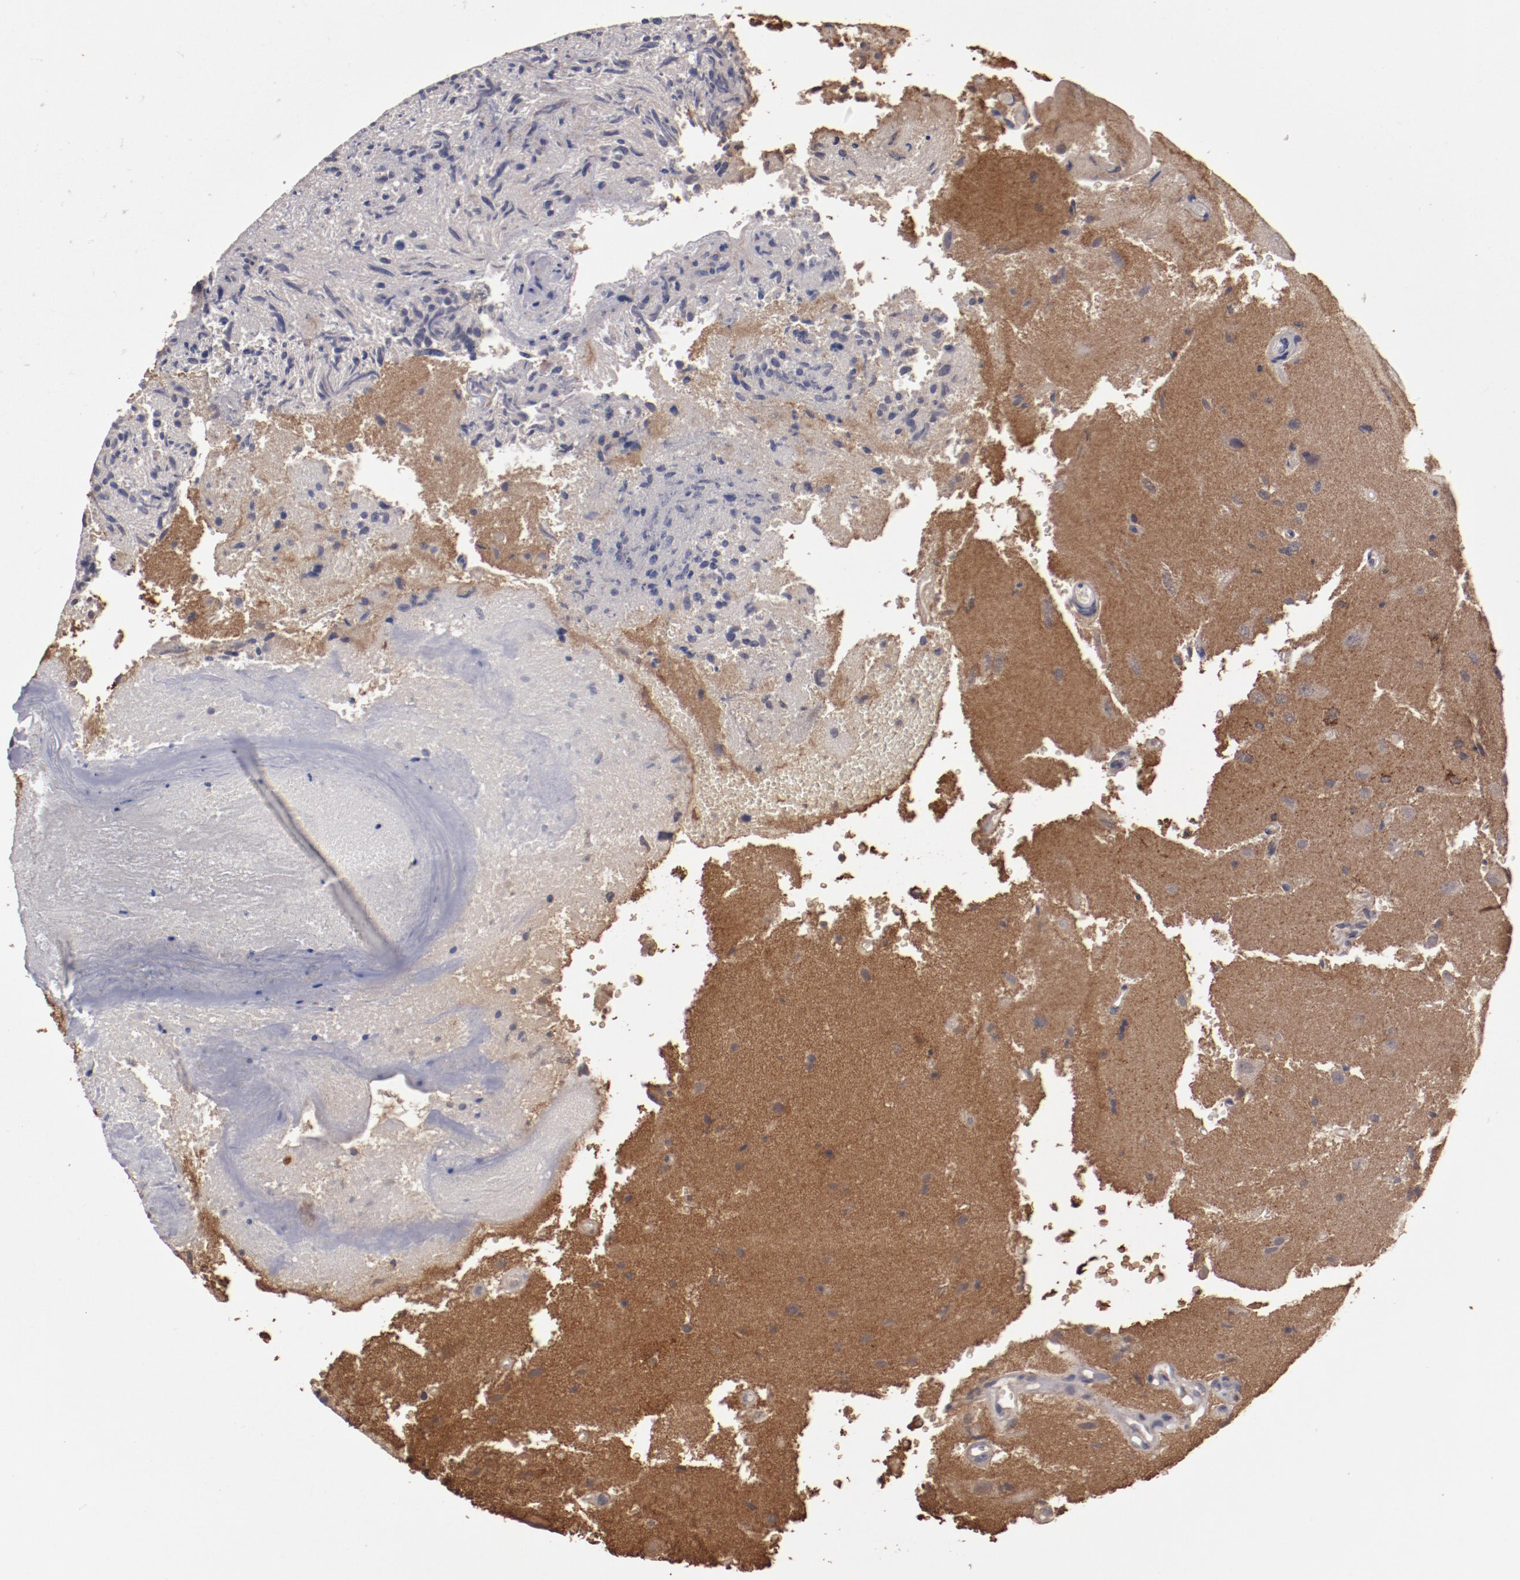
{"staining": {"intensity": "strong", "quantity": ">75%", "location": "cytoplasmic/membranous"}, "tissue": "glioma", "cell_type": "Tumor cells", "image_type": "cancer", "snomed": [{"axis": "morphology", "description": "Normal tissue, NOS"}, {"axis": "morphology", "description": "Glioma, malignant, High grade"}, {"axis": "topography", "description": "Cerebral cortex"}], "caption": "IHC (DAB (3,3'-diaminobenzidine)) staining of human malignant glioma (high-grade) displays strong cytoplasmic/membranous protein positivity in approximately >75% of tumor cells.", "gene": "LRRC75B", "patient": {"sex": "male", "age": 75}}